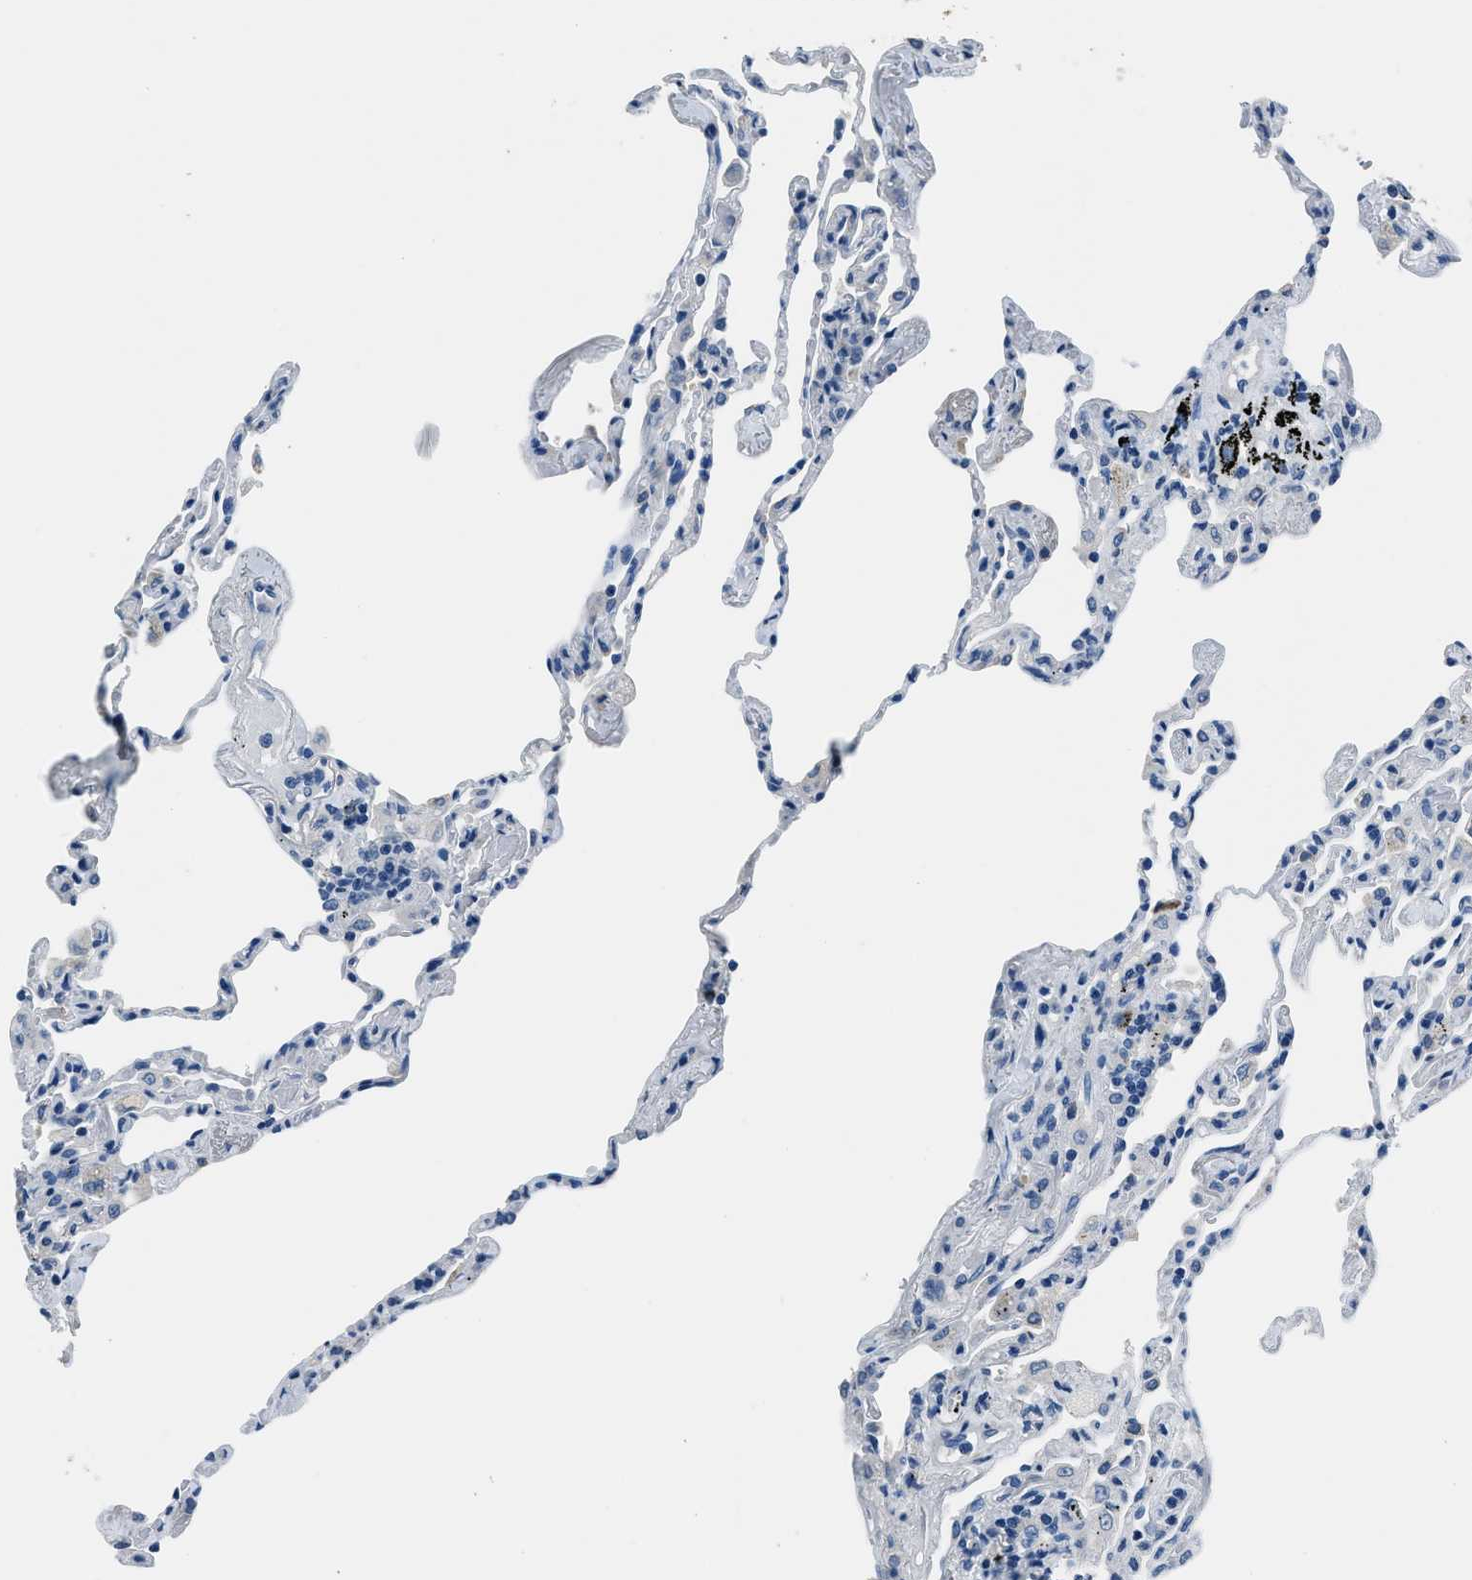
{"staining": {"intensity": "negative", "quantity": "none", "location": "none"}, "tissue": "lung", "cell_type": "Alveolar cells", "image_type": "normal", "snomed": [{"axis": "morphology", "description": "Normal tissue, NOS"}, {"axis": "topography", "description": "Lung"}], "caption": "Histopathology image shows no protein staining in alveolar cells of benign lung. The staining is performed using DAB (3,3'-diaminobenzidine) brown chromogen with nuclei counter-stained in using hematoxylin.", "gene": "GJA3", "patient": {"sex": "male", "age": 59}}